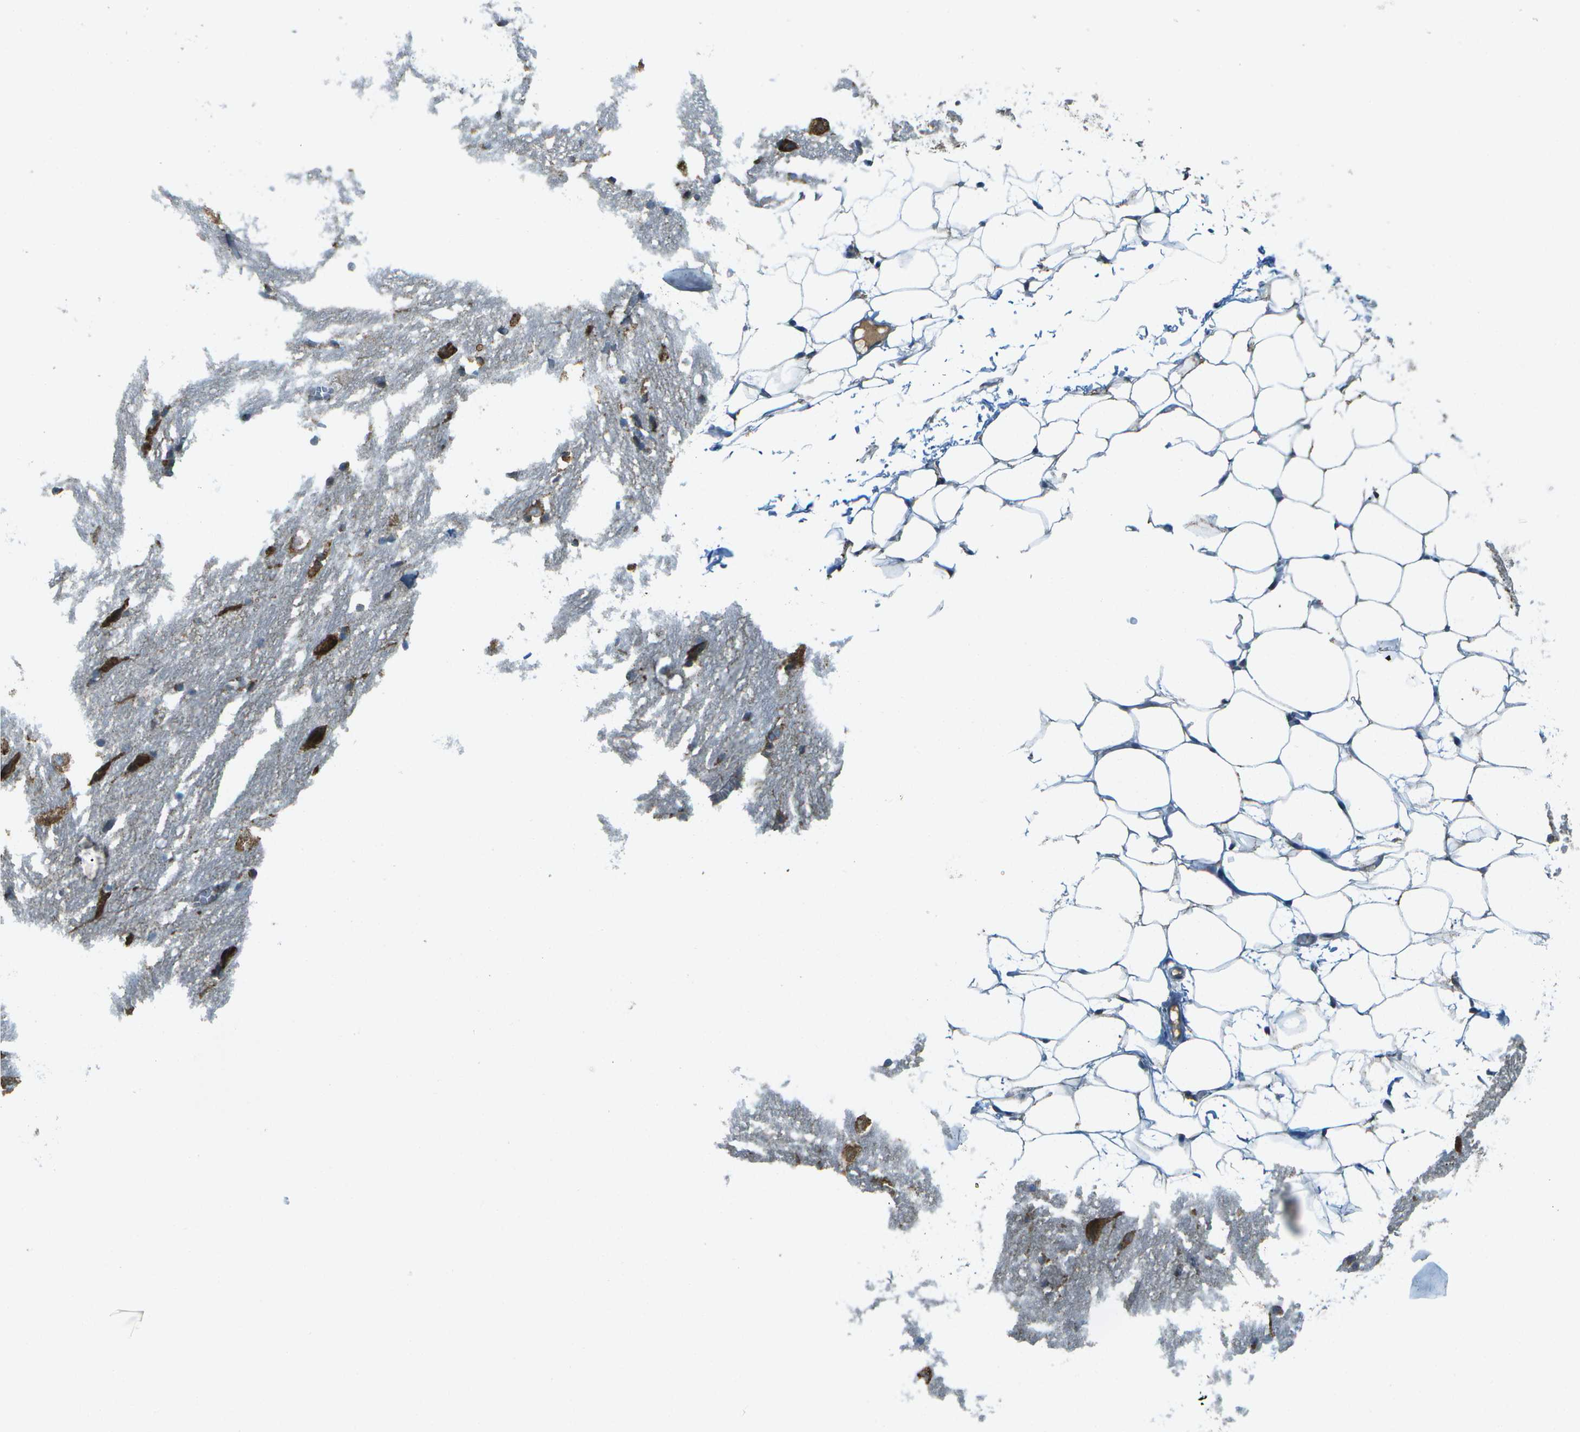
{"staining": {"intensity": "moderate", "quantity": "<25%", "location": "cytoplasmic/membranous"}, "tissue": "adipose tissue", "cell_type": "Adipocytes", "image_type": "normal", "snomed": [{"axis": "morphology", "description": "Normal tissue, NOS"}, {"axis": "topography", "description": "Breast"}, {"axis": "topography", "description": "Soft tissue"}], "caption": "The image reveals staining of normal adipose tissue, revealing moderate cytoplasmic/membranous protein positivity (brown color) within adipocytes. Using DAB (3,3'-diaminobenzidine) (brown) and hematoxylin (blue) stains, captured at high magnification using brightfield microscopy.", "gene": "USP30", "patient": {"sex": "female", "age": 75}}